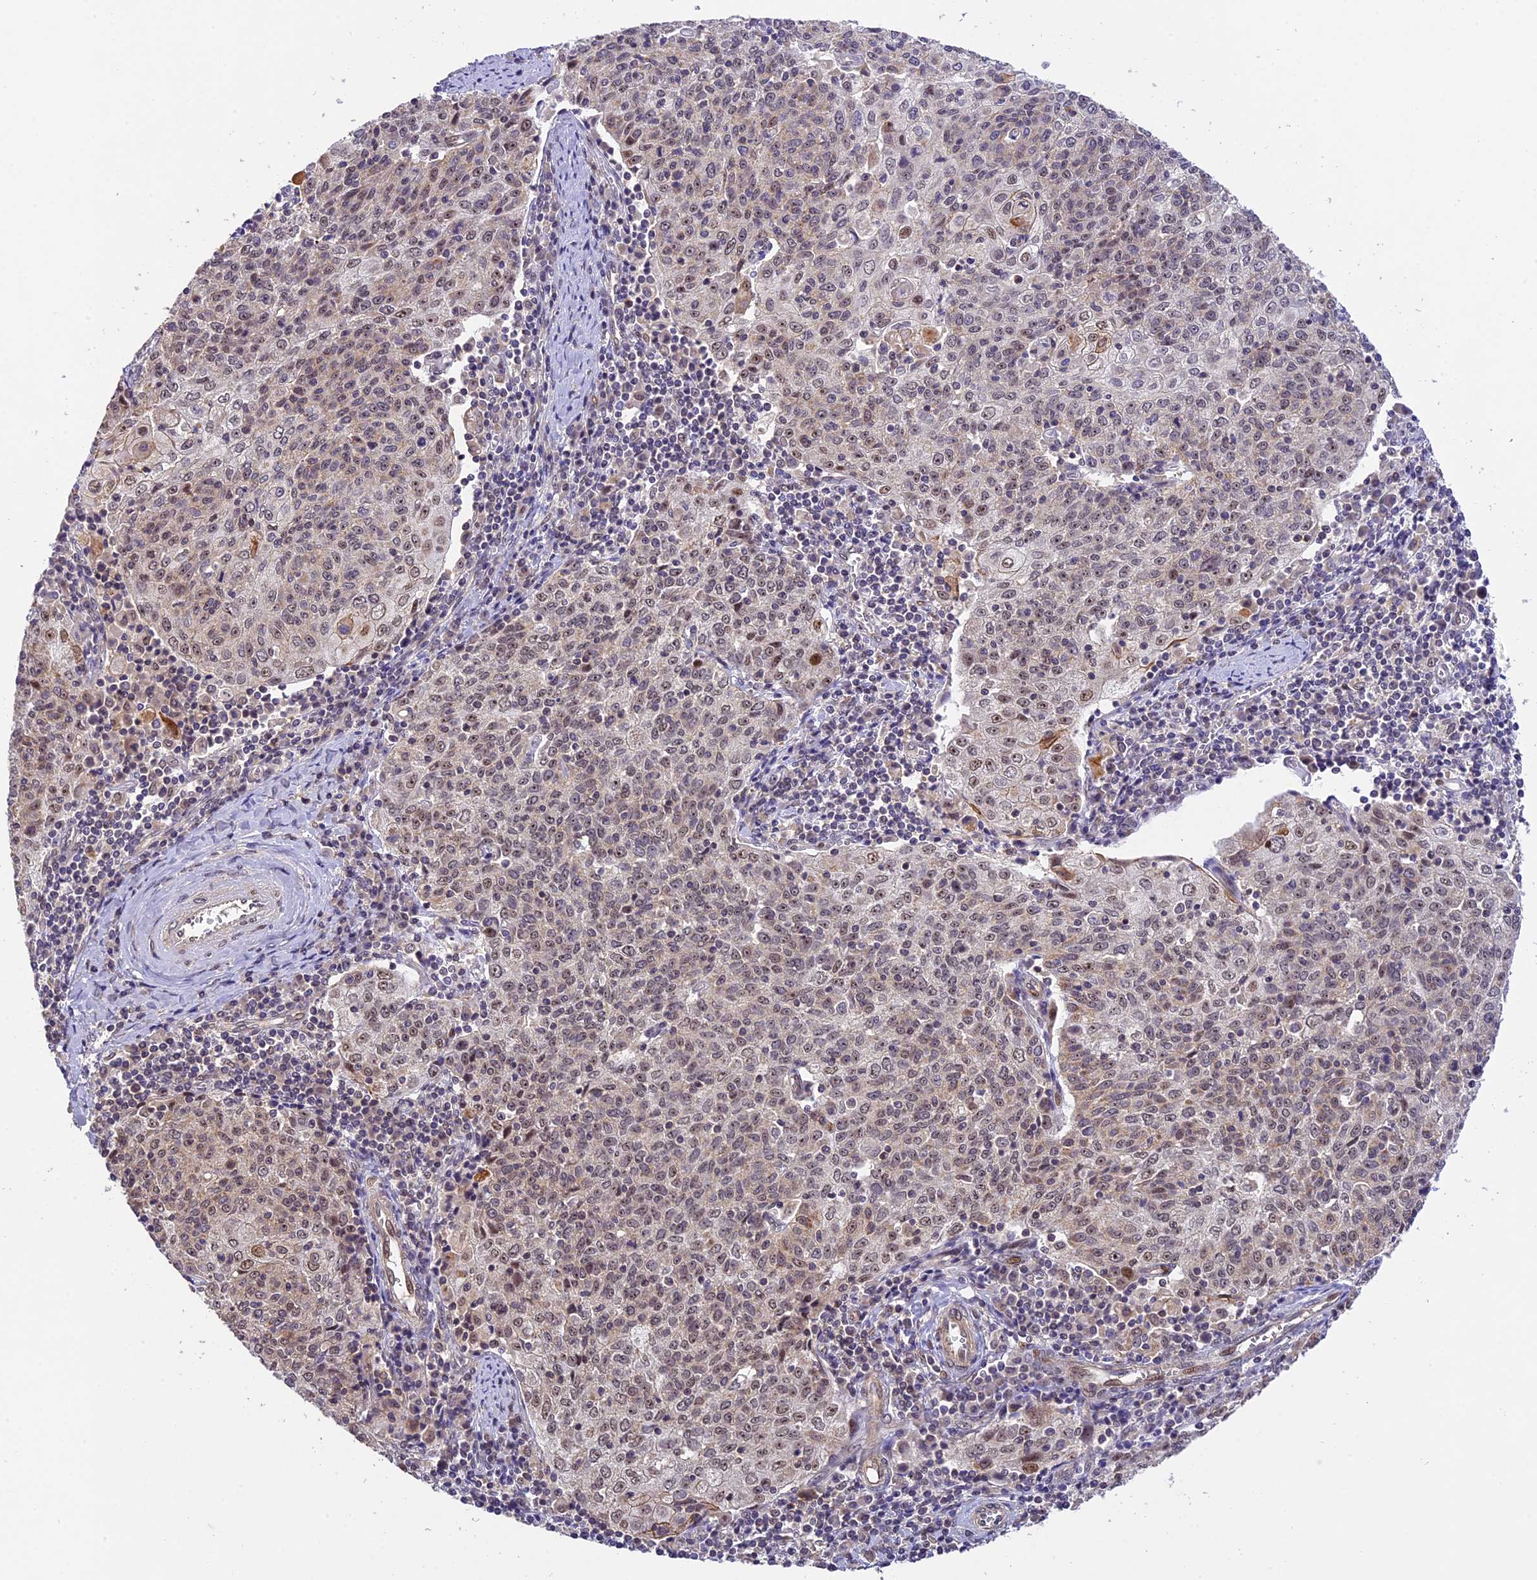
{"staining": {"intensity": "weak", "quantity": "25%-75%", "location": "nuclear"}, "tissue": "cervical cancer", "cell_type": "Tumor cells", "image_type": "cancer", "snomed": [{"axis": "morphology", "description": "Squamous cell carcinoma, NOS"}, {"axis": "topography", "description": "Cervix"}], "caption": "IHC histopathology image of human cervical cancer stained for a protein (brown), which demonstrates low levels of weak nuclear expression in about 25%-75% of tumor cells.", "gene": "ZAR1L", "patient": {"sex": "female", "age": 48}}